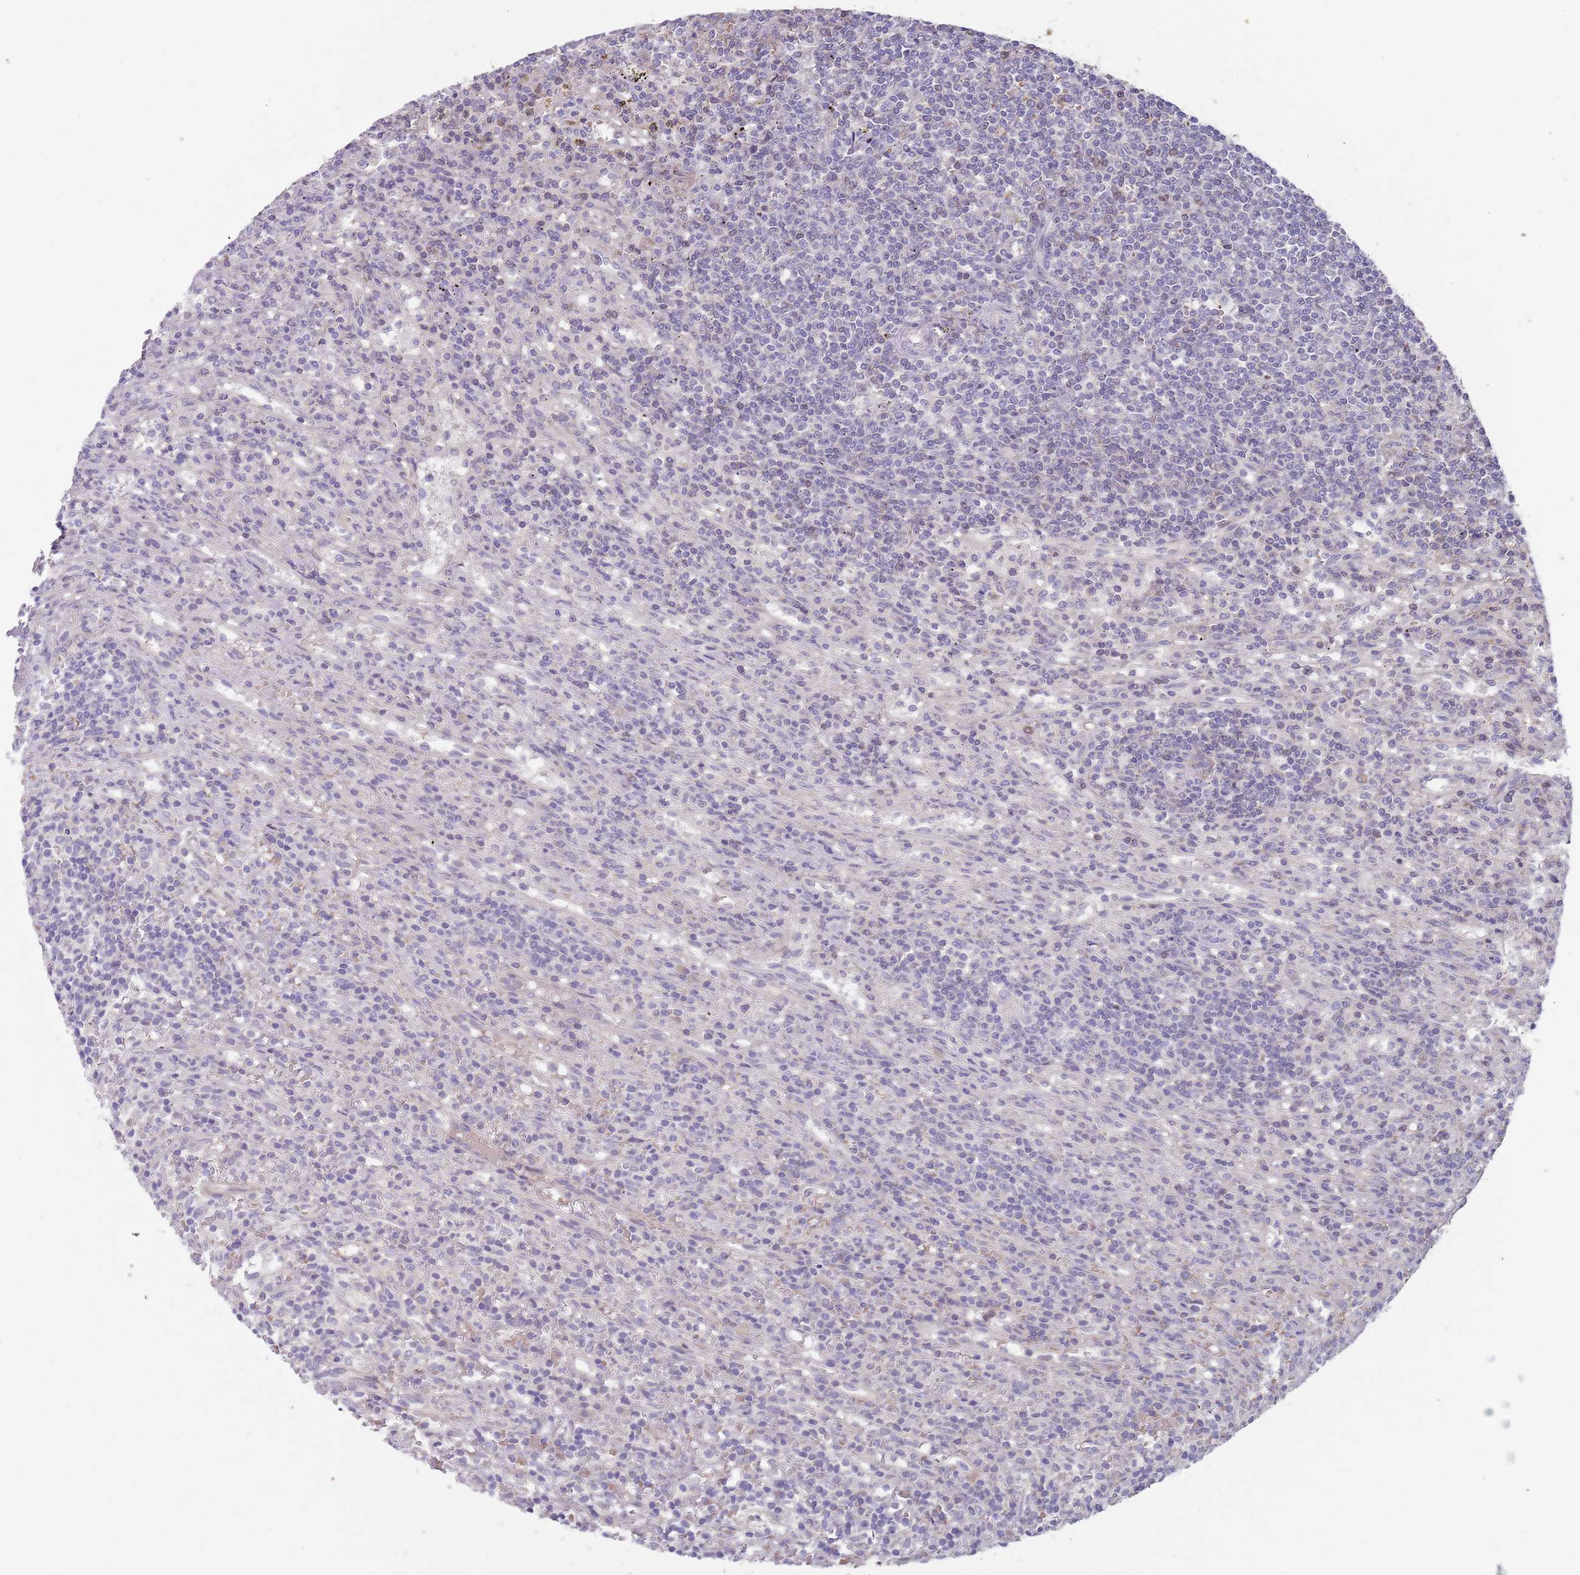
{"staining": {"intensity": "negative", "quantity": "none", "location": "none"}, "tissue": "lymphoma", "cell_type": "Tumor cells", "image_type": "cancer", "snomed": [{"axis": "morphology", "description": "Malignant lymphoma, non-Hodgkin's type, Low grade"}, {"axis": "topography", "description": "Spleen"}], "caption": "IHC of malignant lymphoma, non-Hodgkin's type (low-grade) displays no positivity in tumor cells.", "gene": "PRAC1", "patient": {"sex": "male", "age": 76}}